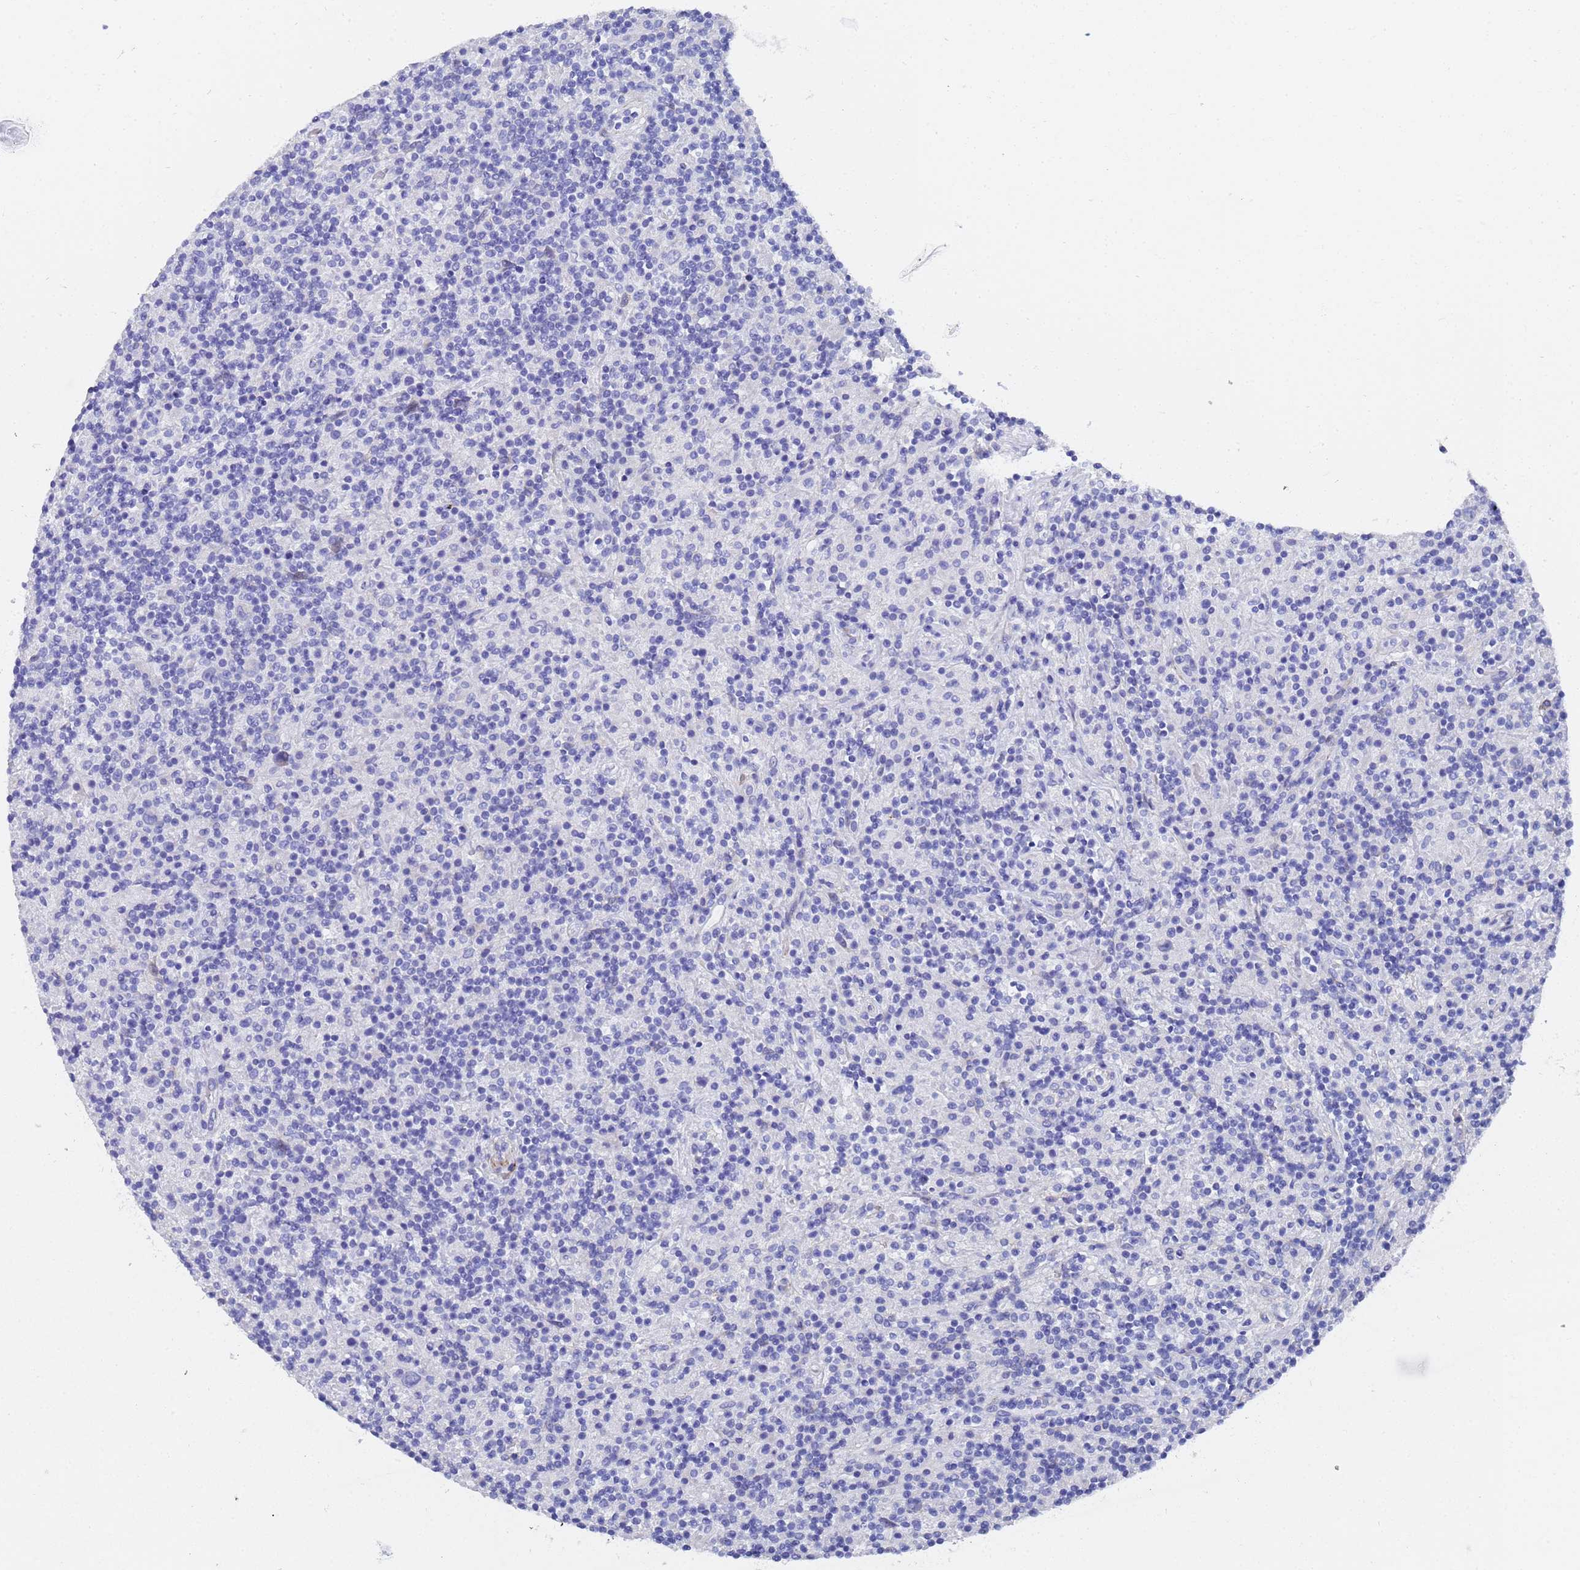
{"staining": {"intensity": "negative", "quantity": "none", "location": "none"}, "tissue": "lymphoma", "cell_type": "Tumor cells", "image_type": "cancer", "snomed": [{"axis": "morphology", "description": "Hodgkin's disease, NOS"}, {"axis": "topography", "description": "Lymph node"}], "caption": "DAB immunohistochemical staining of Hodgkin's disease demonstrates no significant positivity in tumor cells.", "gene": "TUBB1", "patient": {"sex": "male", "age": 70}}